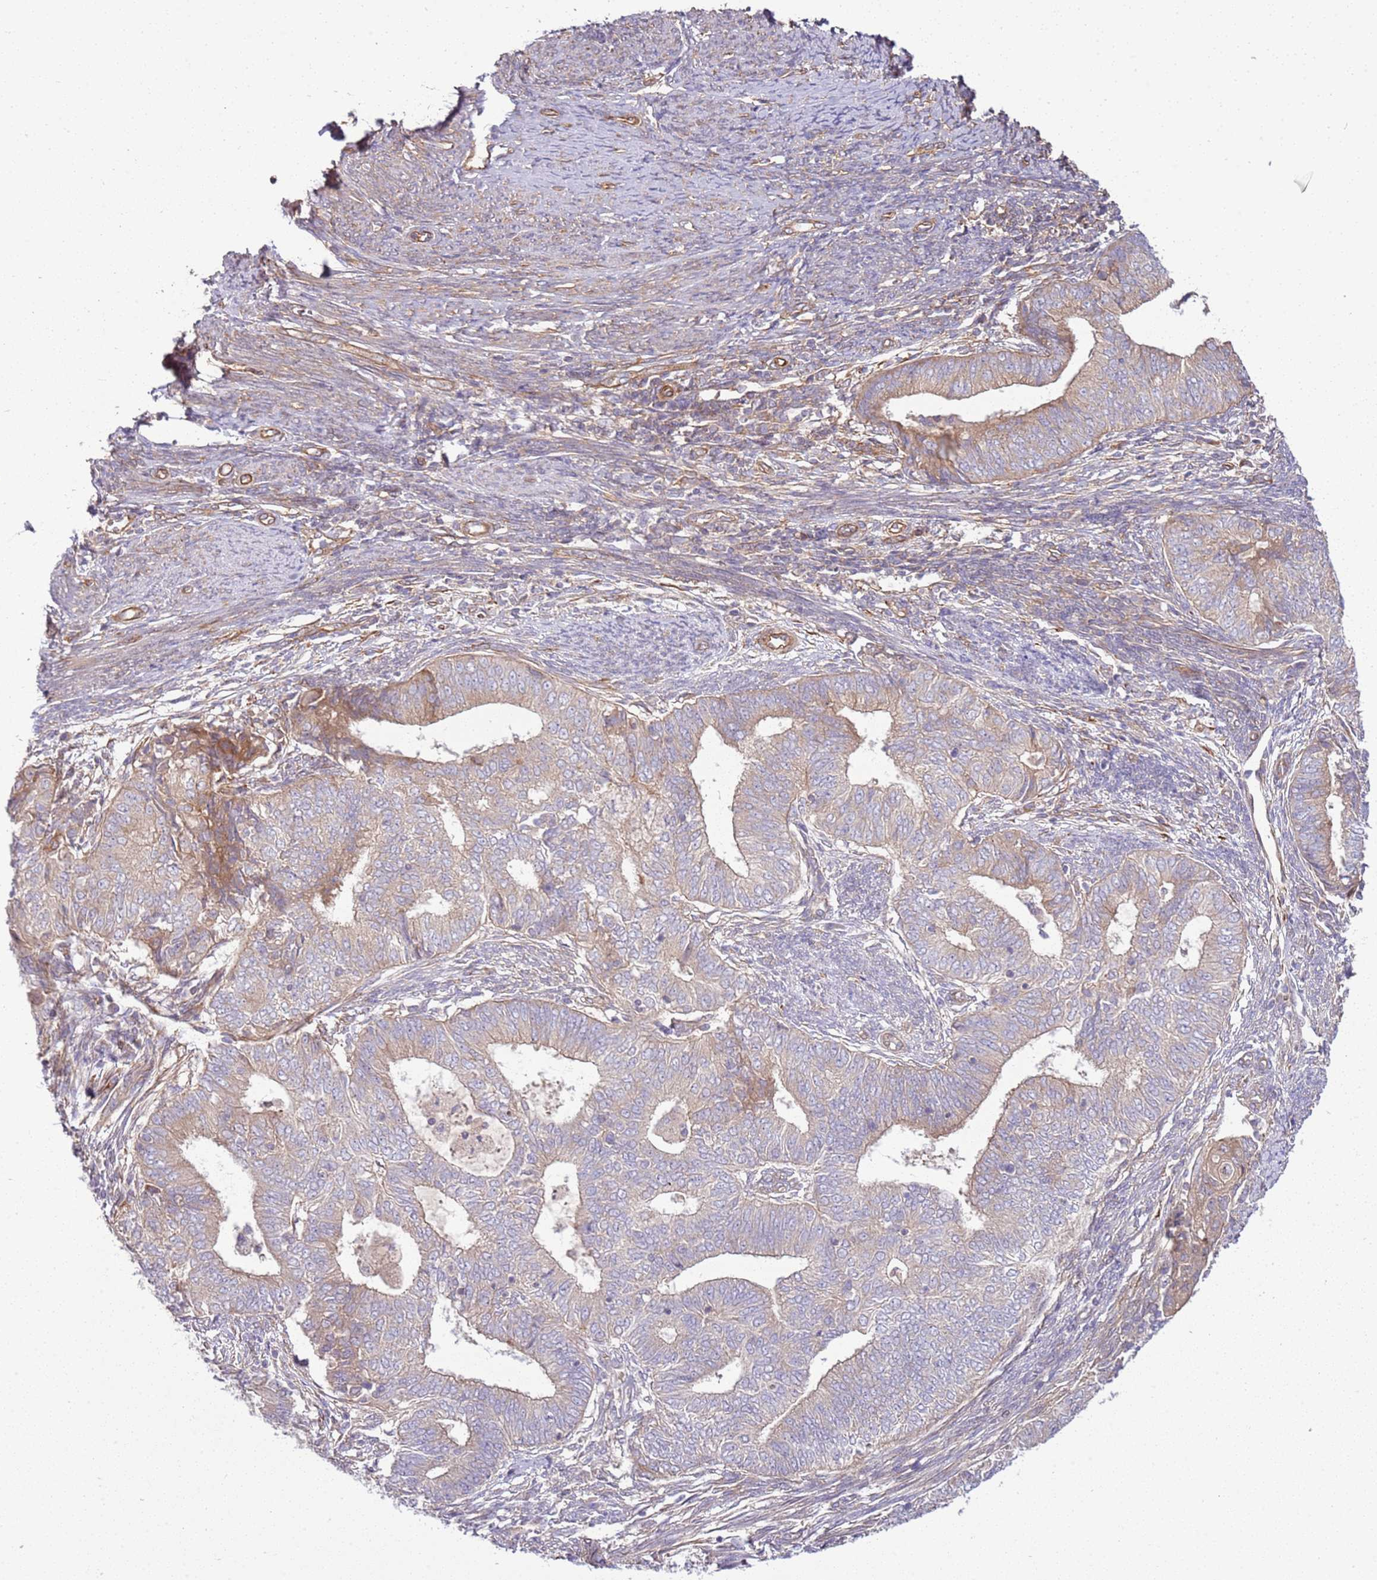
{"staining": {"intensity": "weak", "quantity": "<25%", "location": "cytoplasmic/membranous"}, "tissue": "endometrial cancer", "cell_type": "Tumor cells", "image_type": "cancer", "snomed": [{"axis": "morphology", "description": "Adenocarcinoma, NOS"}, {"axis": "topography", "description": "Endometrium"}], "caption": "Tumor cells show no significant expression in endometrial adenocarcinoma. The staining was performed using DAB to visualize the protein expression in brown, while the nuclei were stained in blue with hematoxylin (Magnification: 20x).", "gene": "GNL1", "patient": {"sex": "female", "age": 62}}